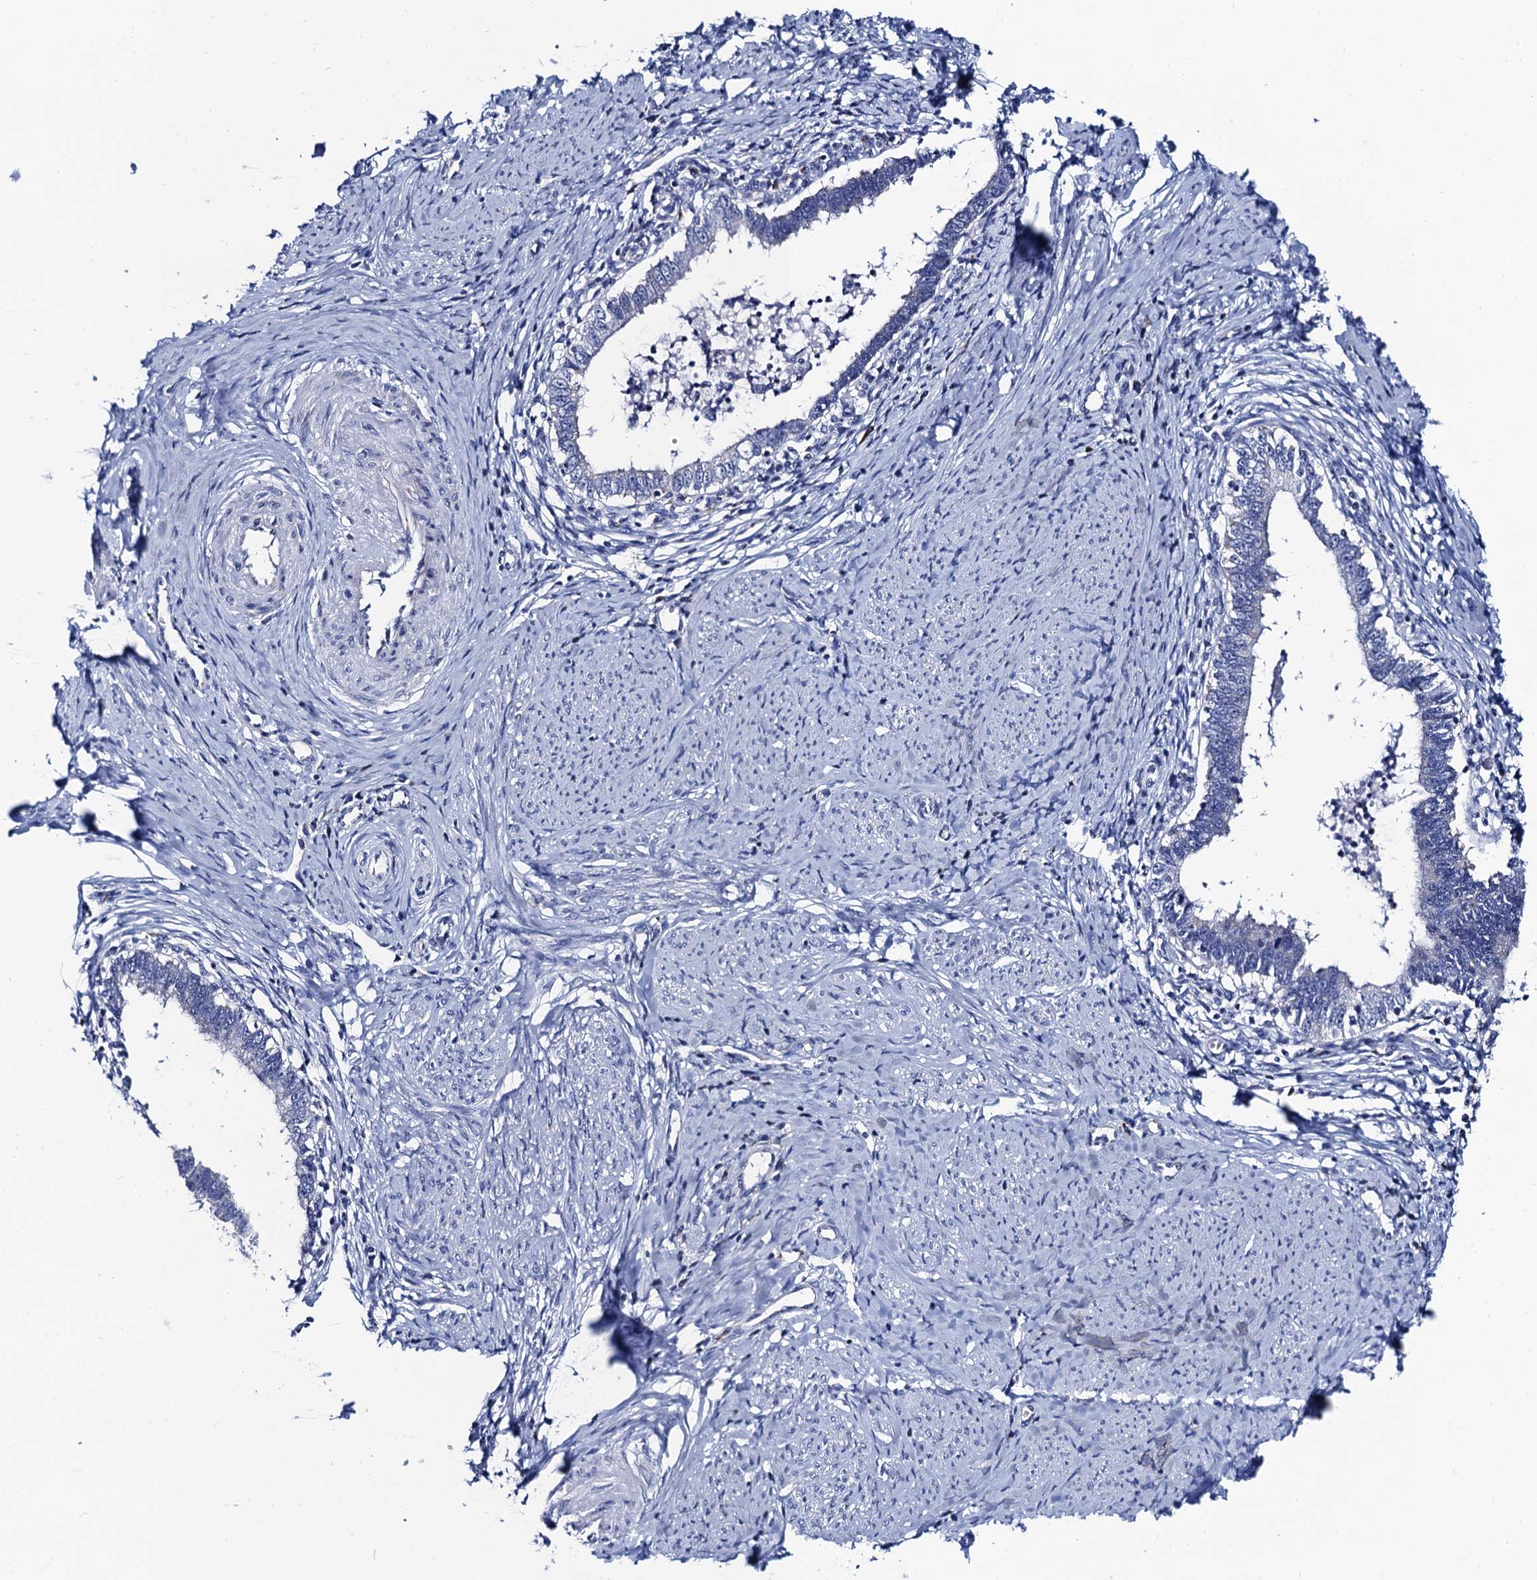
{"staining": {"intensity": "weak", "quantity": "<25%", "location": "cytoplasmic/membranous"}, "tissue": "cervical cancer", "cell_type": "Tumor cells", "image_type": "cancer", "snomed": [{"axis": "morphology", "description": "Adenocarcinoma, NOS"}, {"axis": "topography", "description": "Cervix"}], "caption": "This is an immunohistochemistry micrograph of cervical cancer (adenocarcinoma). There is no staining in tumor cells.", "gene": "ACADSB", "patient": {"sex": "female", "age": 36}}